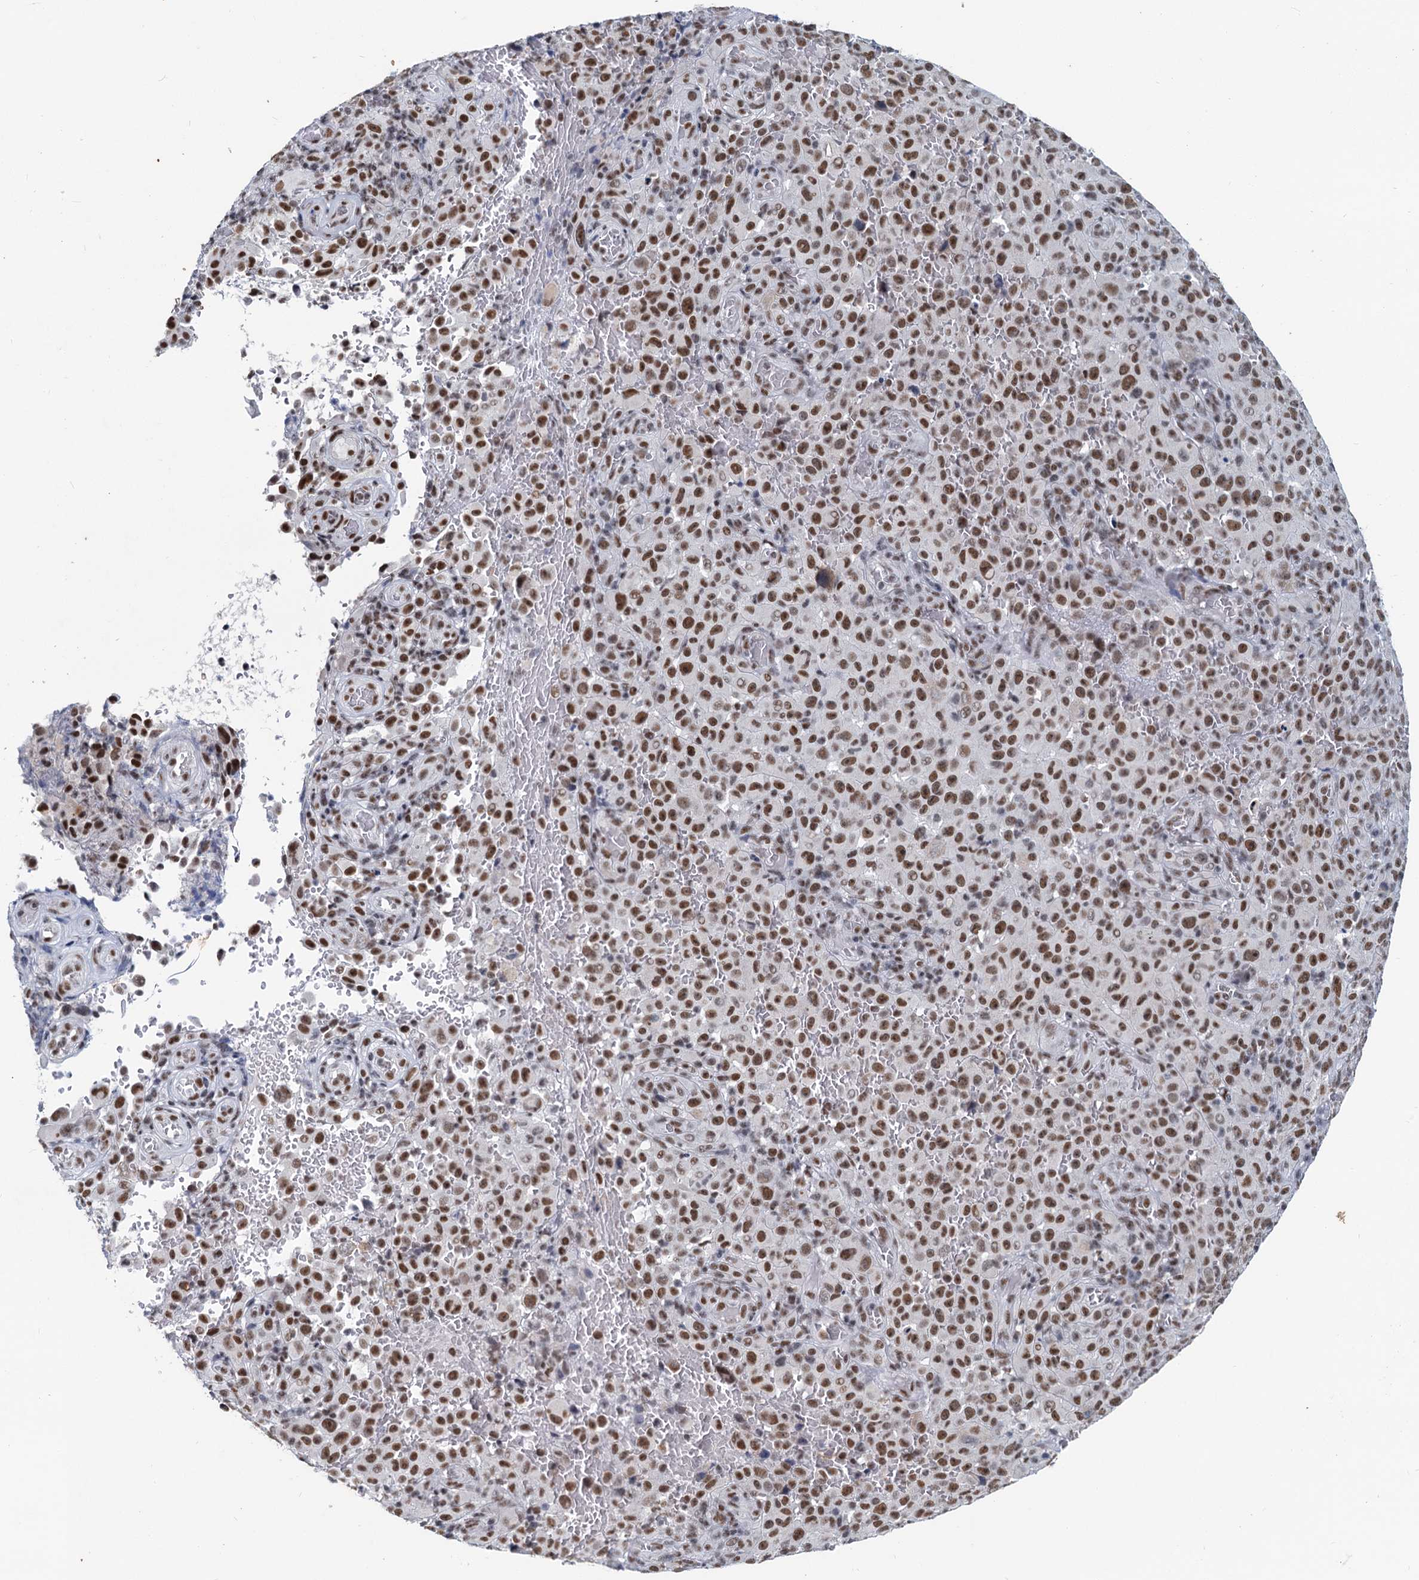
{"staining": {"intensity": "moderate", "quantity": ">75%", "location": "nuclear"}, "tissue": "melanoma", "cell_type": "Tumor cells", "image_type": "cancer", "snomed": [{"axis": "morphology", "description": "Malignant melanoma, NOS"}, {"axis": "topography", "description": "Skin"}], "caption": "Immunohistochemistry photomicrograph of neoplastic tissue: malignant melanoma stained using IHC displays medium levels of moderate protein expression localized specifically in the nuclear of tumor cells, appearing as a nuclear brown color.", "gene": "METTL14", "patient": {"sex": "female", "age": 82}}